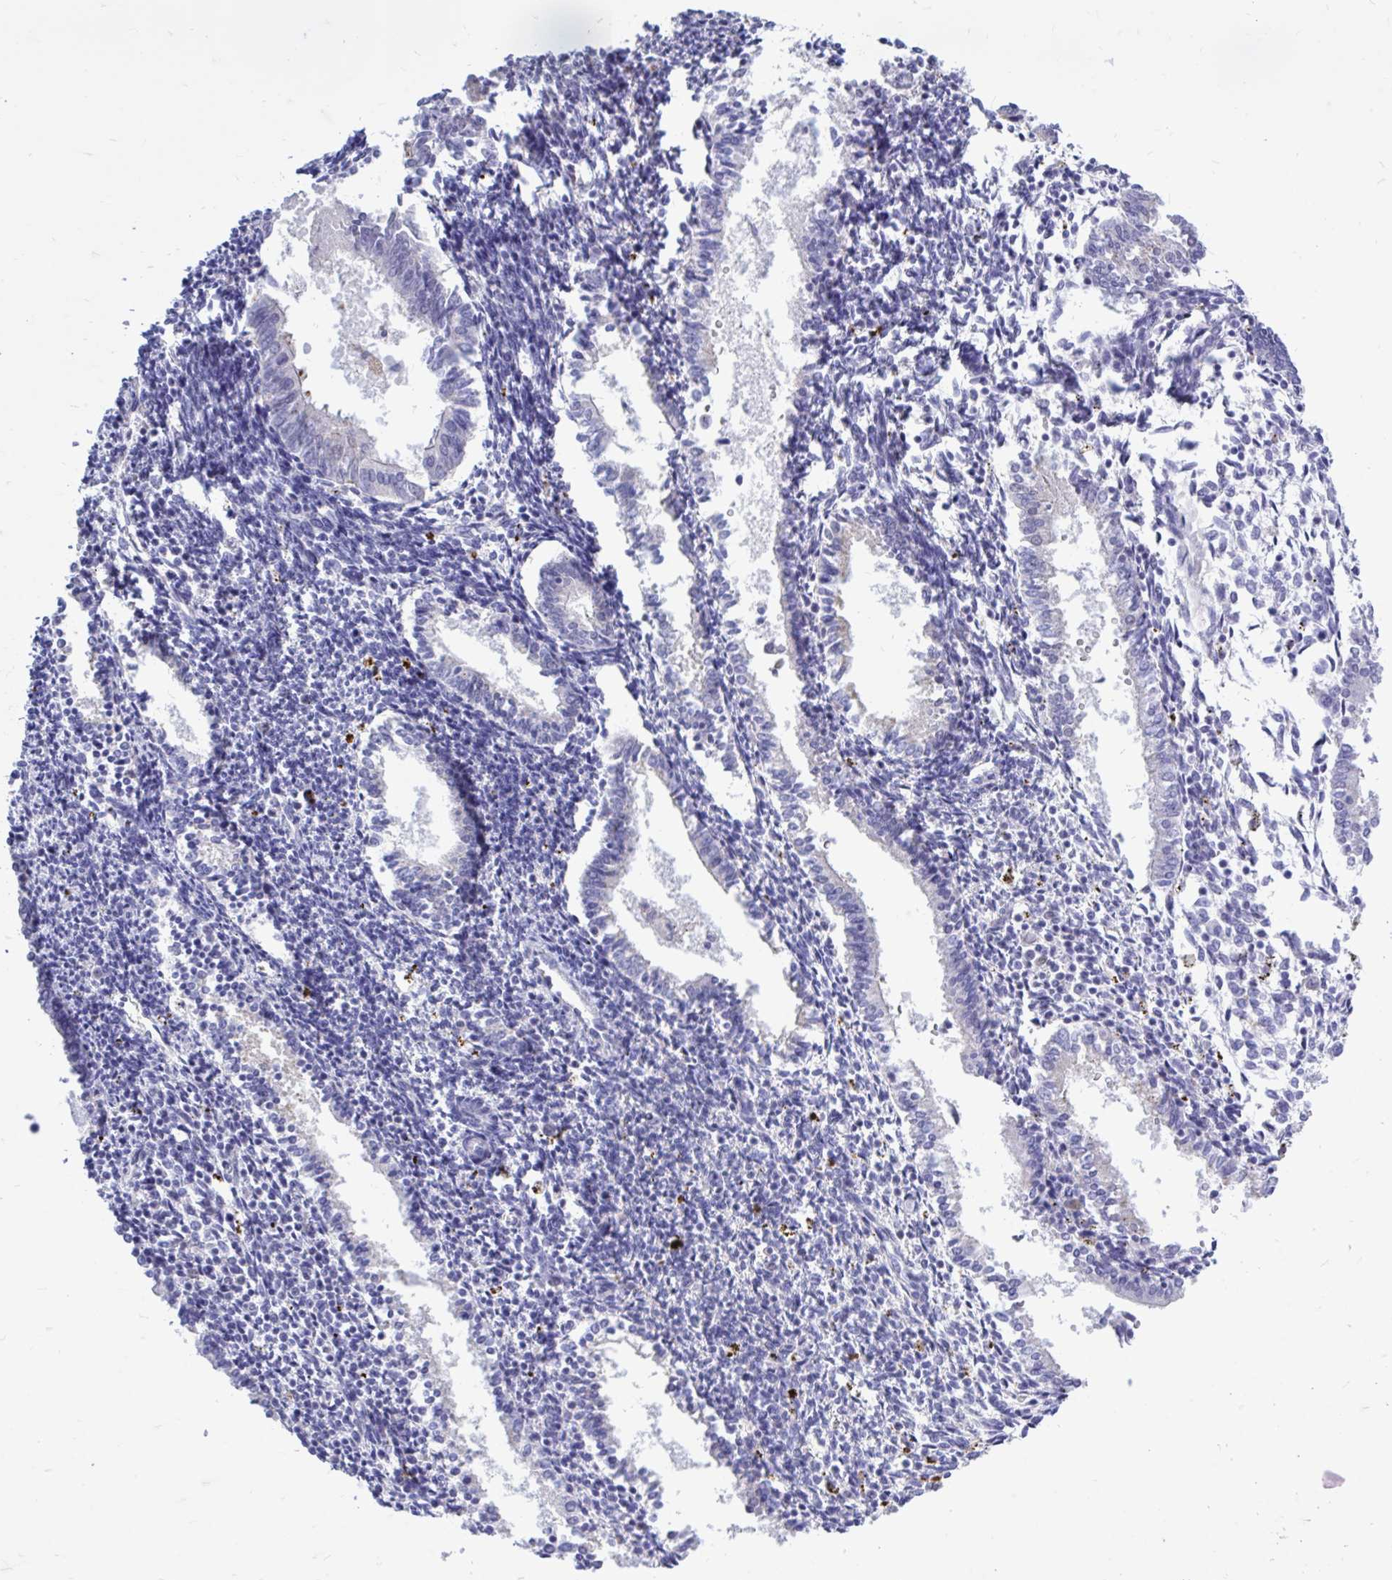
{"staining": {"intensity": "negative", "quantity": "none", "location": "none"}, "tissue": "endometrium", "cell_type": "Cells in endometrial stroma", "image_type": "normal", "snomed": [{"axis": "morphology", "description": "Normal tissue, NOS"}, {"axis": "topography", "description": "Endometrium"}], "caption": "Immunohistochemical staining of normal endometrium exhibits no significant staining in cells in endometrial stroma. (DAB IHC with hematoxylin counter stain).", "gene": "ZBTB25", "patient": {"sex": "female", "age": 41}}